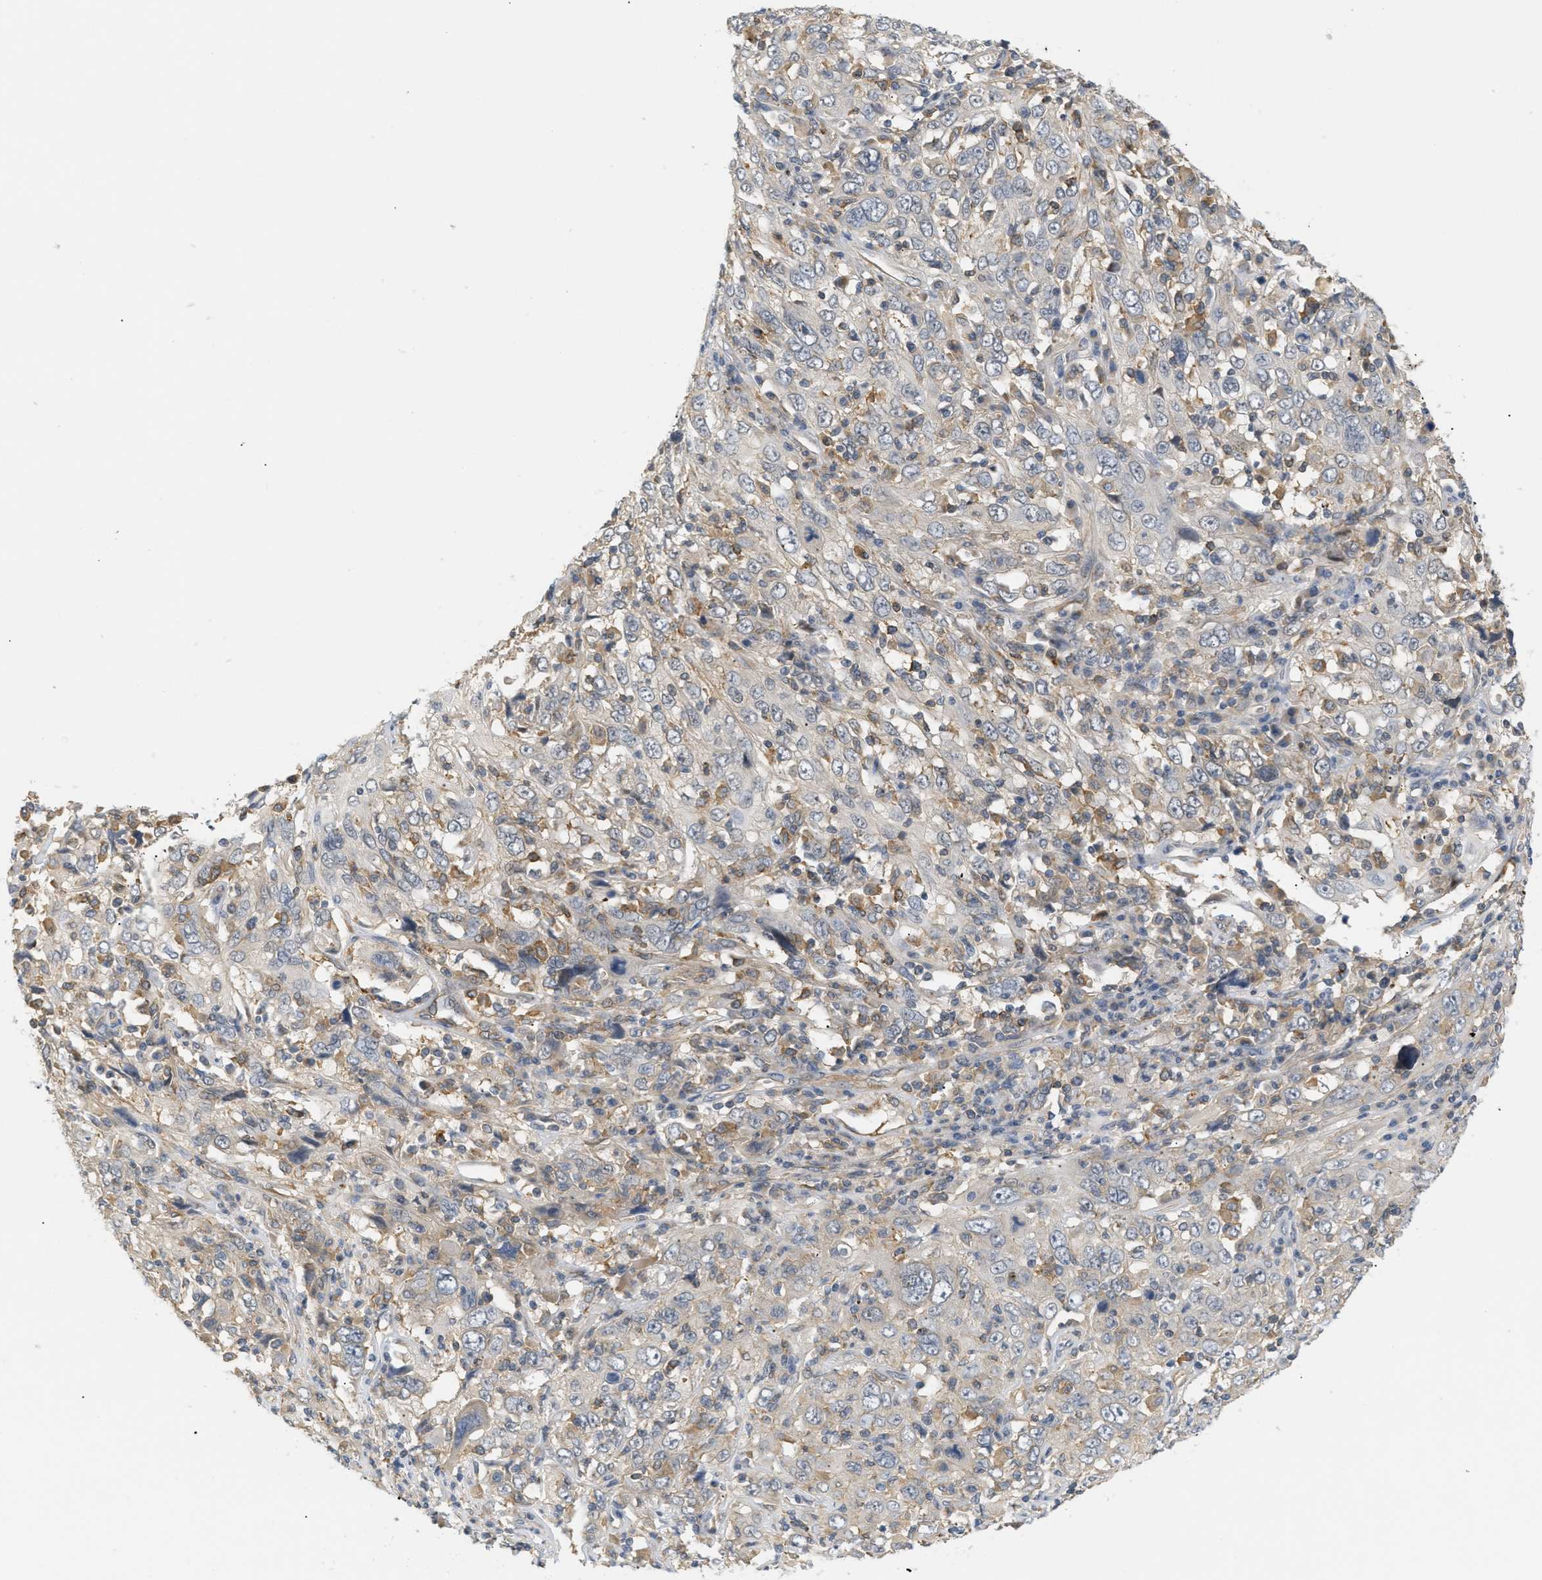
{"staining": {"intensity": "weak", "quantity": "<25%", "location": "cytoplasmic/membranous"}, "tissue": "cervical cancer", "cell_type": "Tumor cells", "image_type": "cancer", "snomed": [{"axis": "morphology", "description": "Squamous cell carcinoma, NOS"}, {"axis": "topography", "description": "Cervix"}], "caption": "Immunohistochemistry photomicrograph of neoplastic tissue: squamous cell carcinoma (cervical) stained with DAB displays no significant protein expression in tumor cells.", "gene": "CORO2B", "patient": {"sex": "female", "age": 46}}